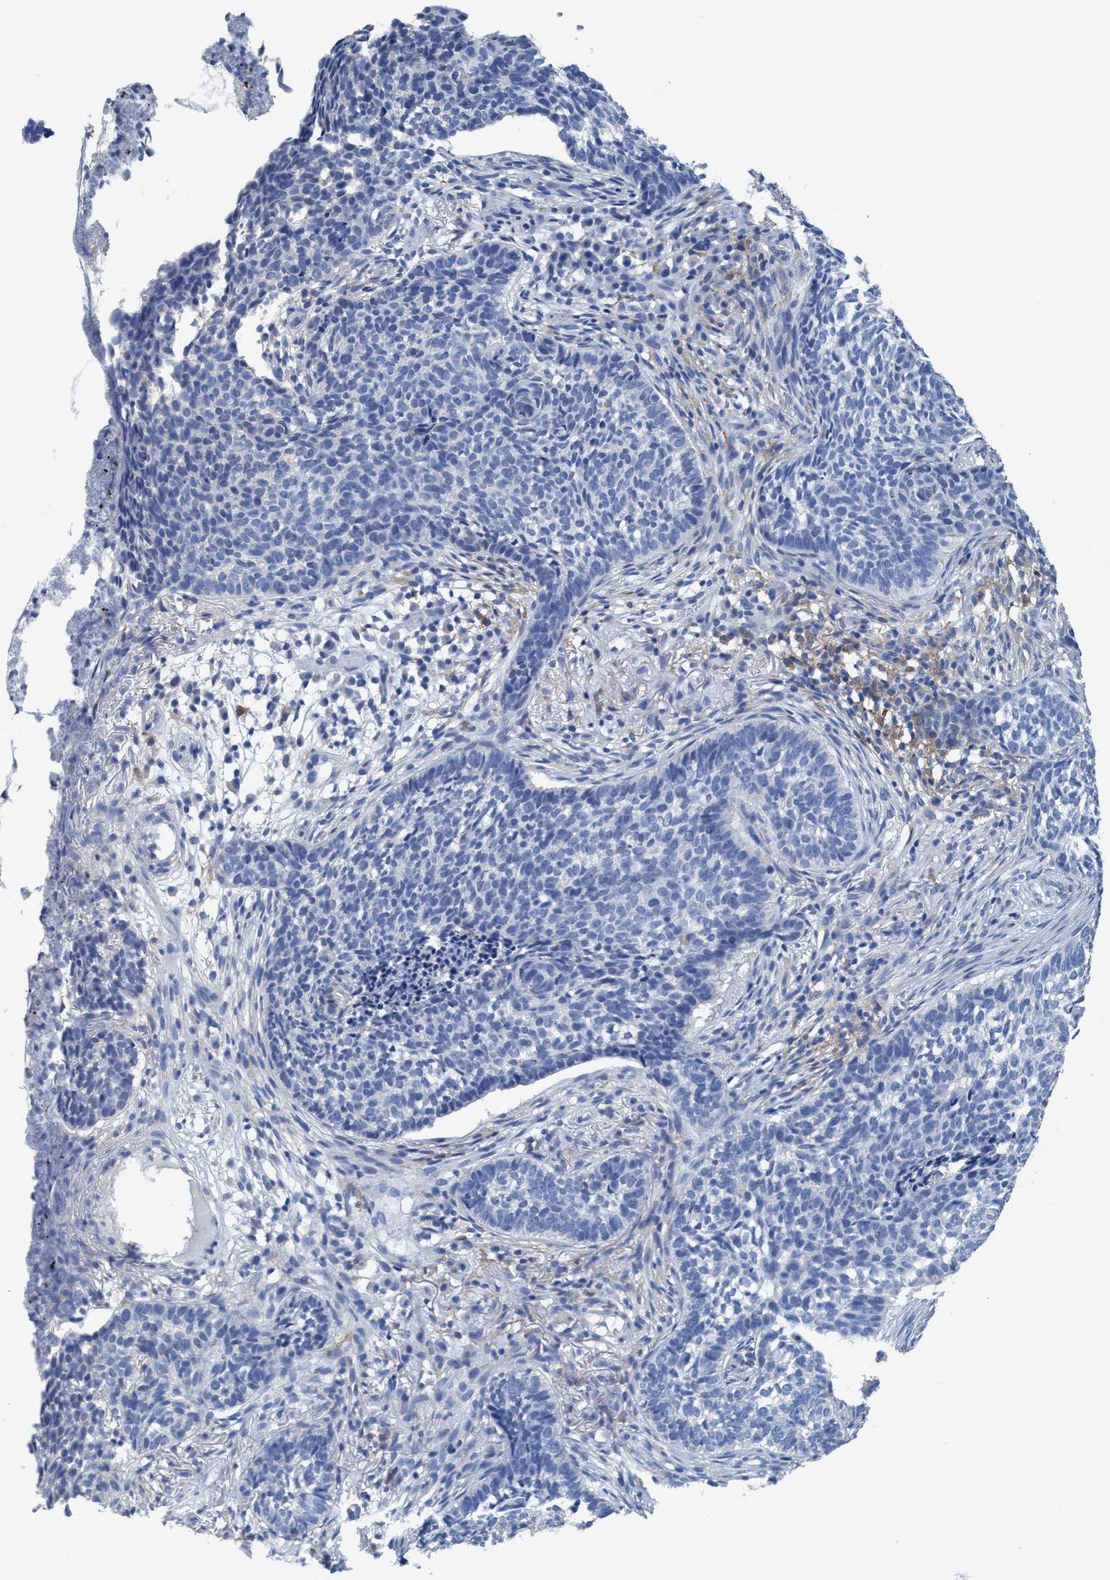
{"staining": {"intensity": "negative", "quantity": "none", "location": "none"}, "tissue": "skin cancer", "cell_type": "Tumor cells", "image_type": "cancer", "snomed": [{"axis": "morphology", "description": "Basal cell carcinoma"}, {"axis": "topography", "description": "Skin"}], "caption": "Protein analysis of skin cancer displays no significant staining in tumor cells.", "gene": "DNAI1", "patient": {"sex": "male", "age": 85}}